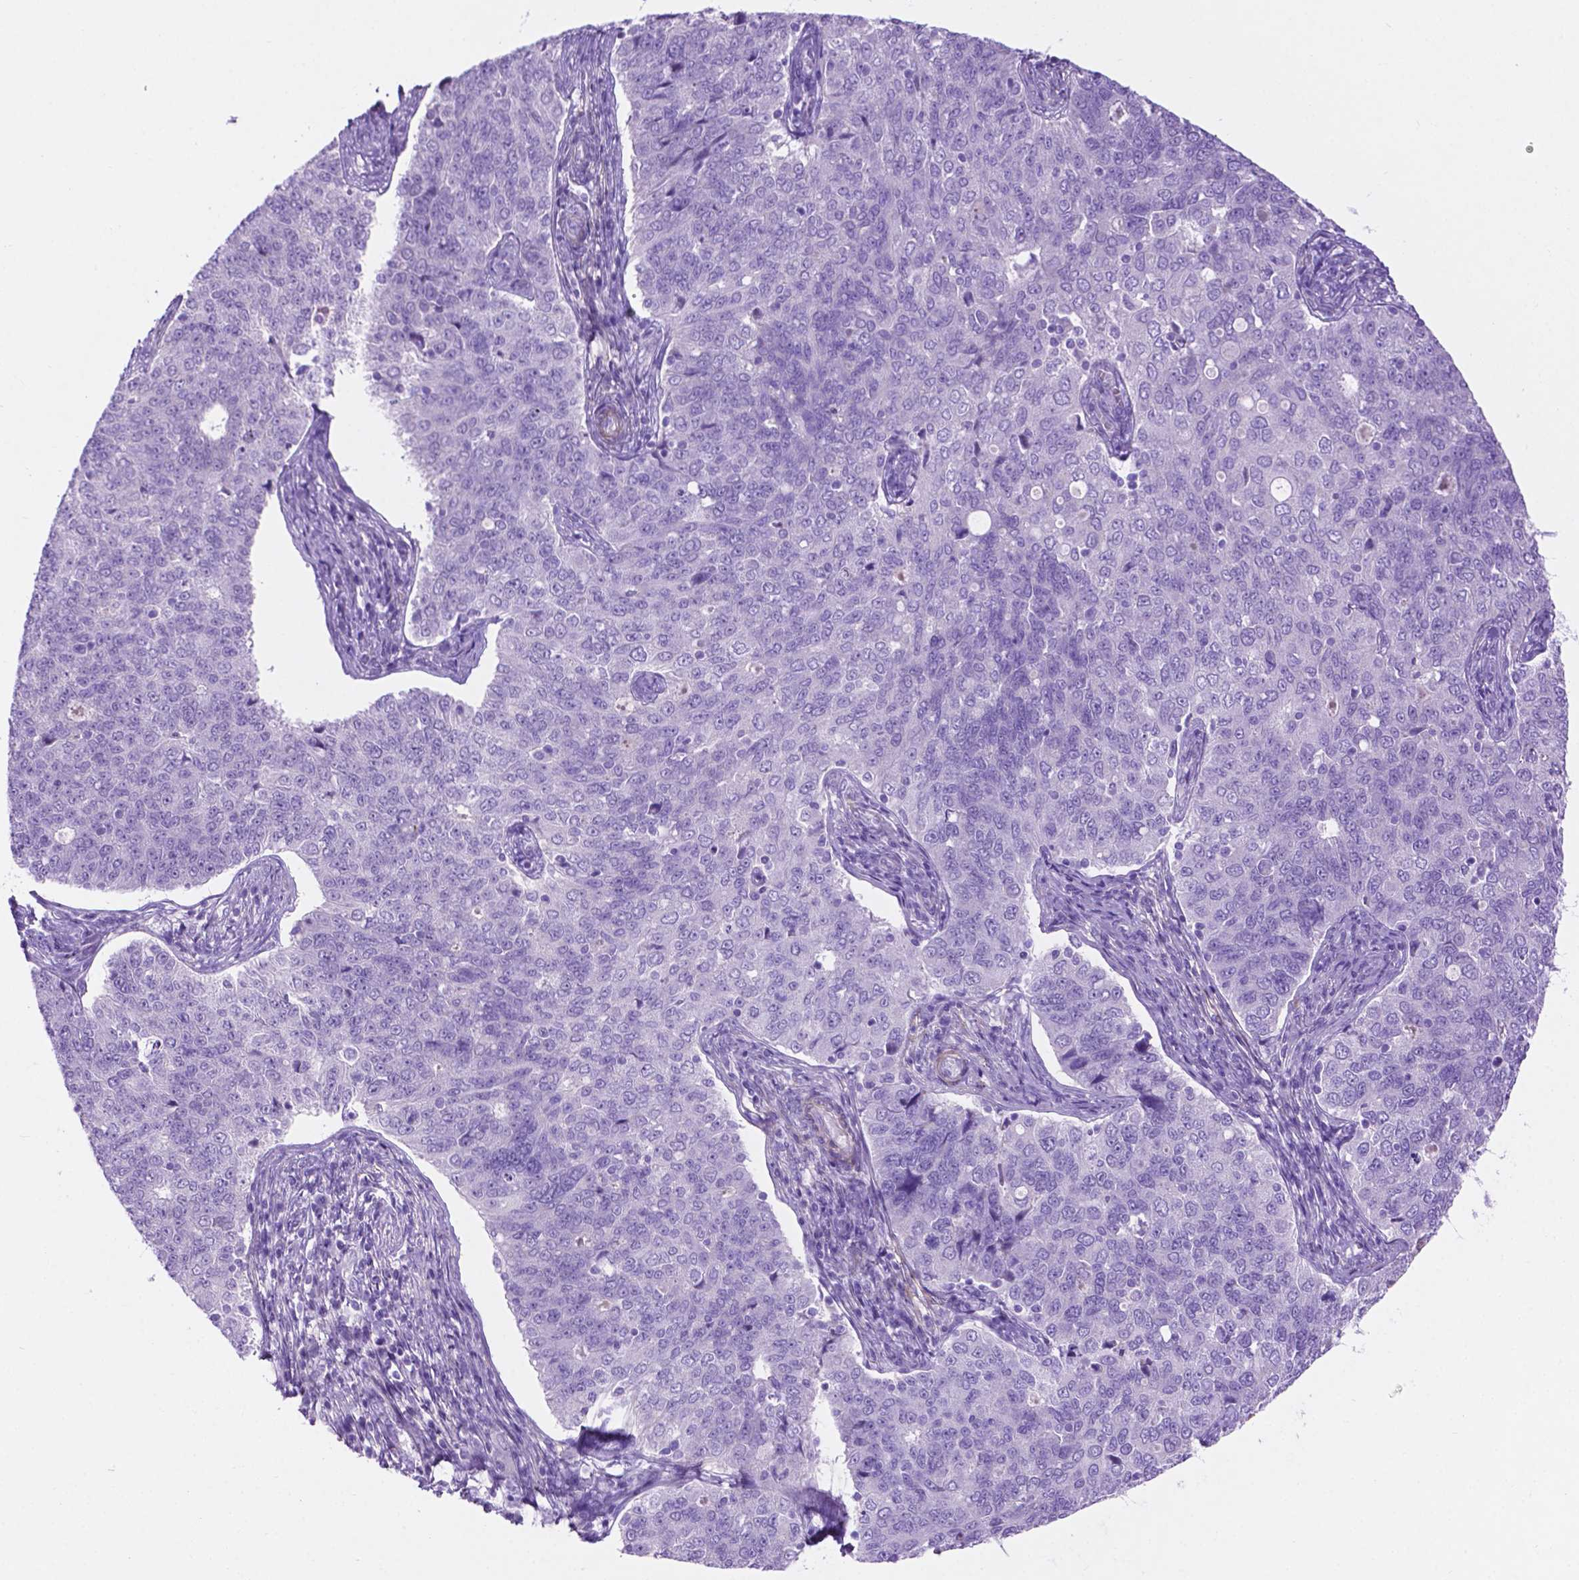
{"staining": {"intensity": "negative", "quantity": "none", "location": "none"}, "tissue": "endometrial cancer", "cell_type": "Tumor cells", "image_type": "cancer", "snomed": [{"axis": "morphology", "description": "Adenocarcinoma, NOS"}, {"axis": "topography", "description": "Endometrium"}], "caption": "Immunohistochemistry (IHC) histopathology image of human adenocarcinoma (endometrial) stained for a protein (brown), which displays no staining in tumor cells.", "gene": "ASPG", "patient": {"sex": "female", "age": 43}}